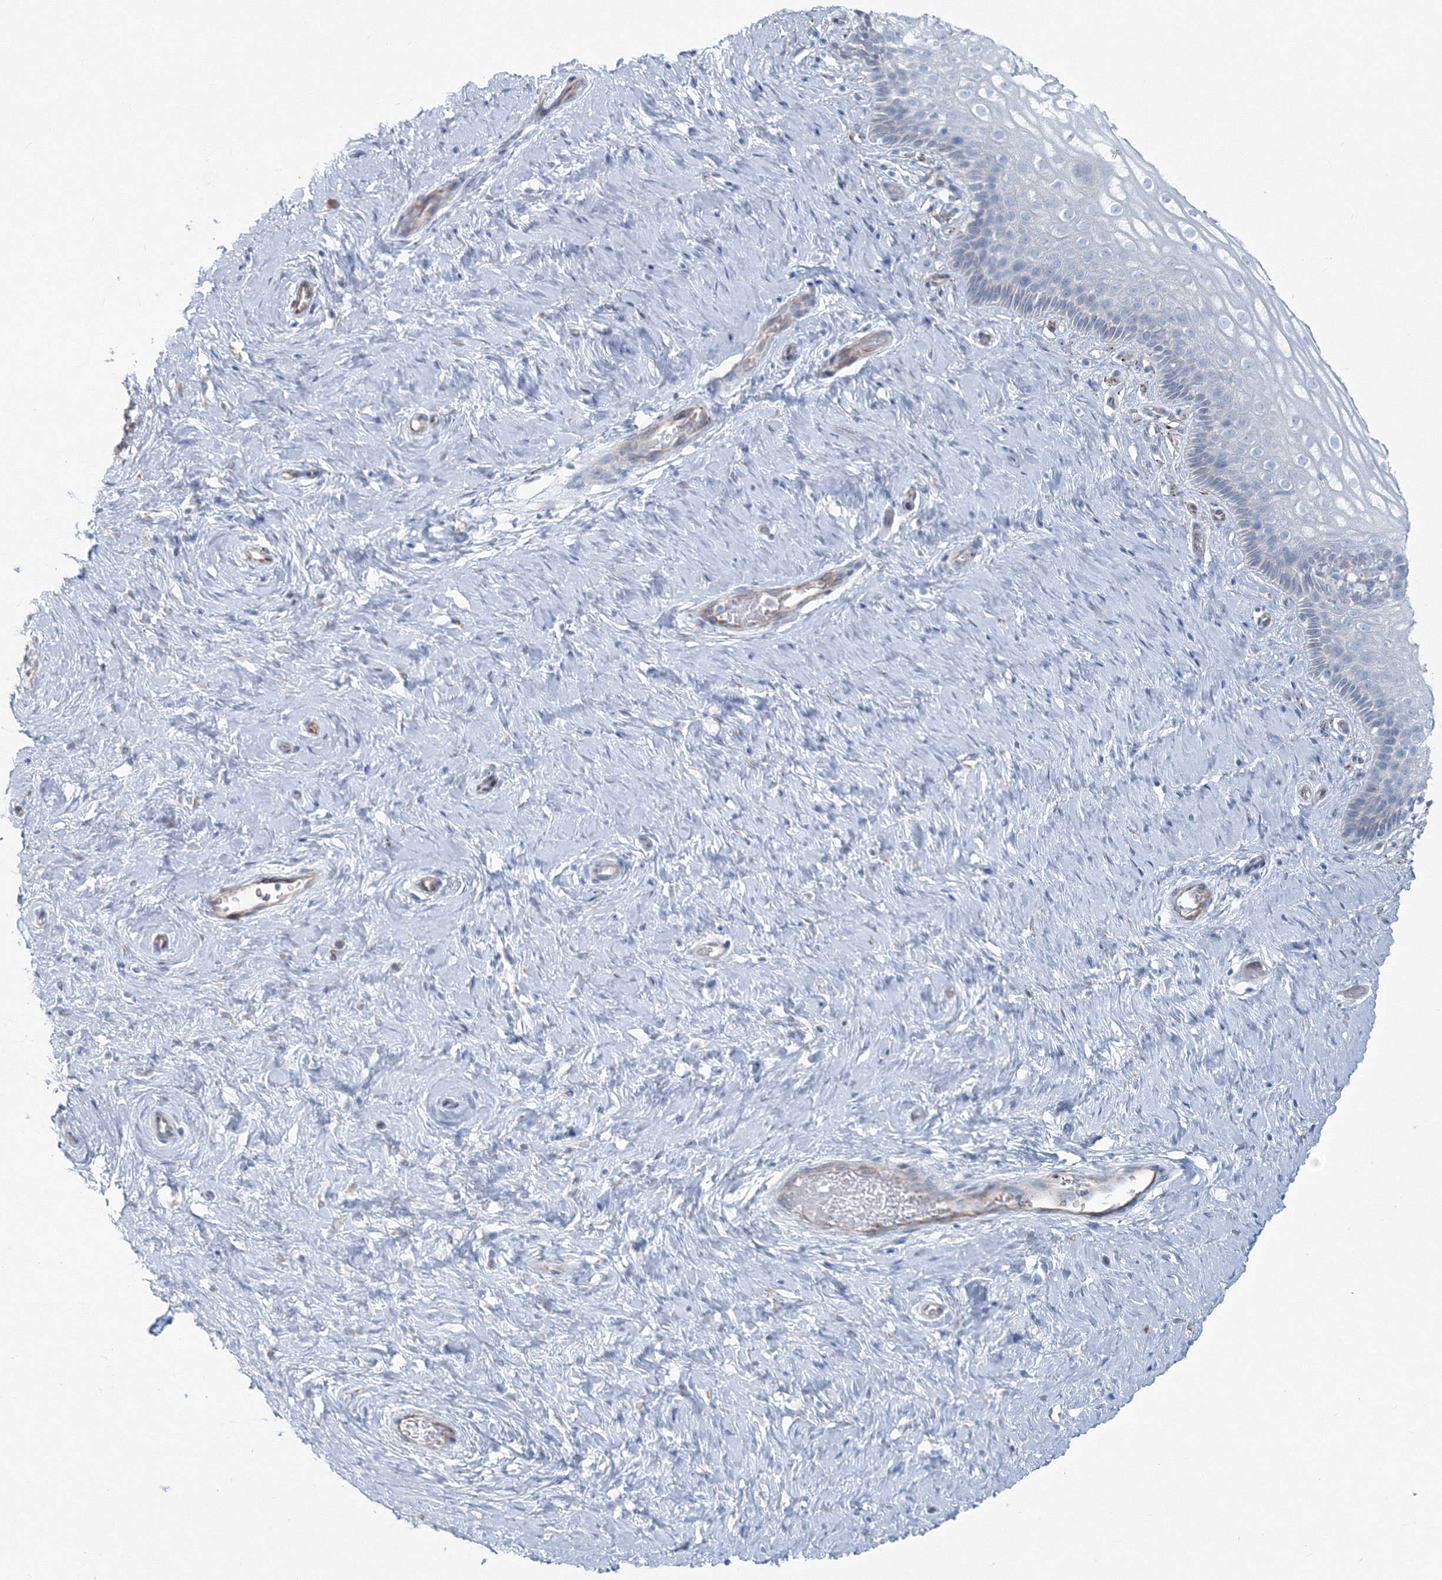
{"staining": {"intensity": "negative", "quantity": "none", "location": "none"}, "tissue": "cervix", "cell_type": "Glandular cells", "image_type": "normal", "snomed": [{"axis": "morphology", "description": "Normal tissue, NOS"}, {"axis": "topography", "description": "Cervix"}], "caption": "Glandular cells show no significant protein expression in benign cervix. (Brightfield microscopy of DAB (3,3'-diaminobenzidine) IHC at high magnification).", "gene": "ENSG00000285283", "patient": {"sex": "female", "age": 33}}